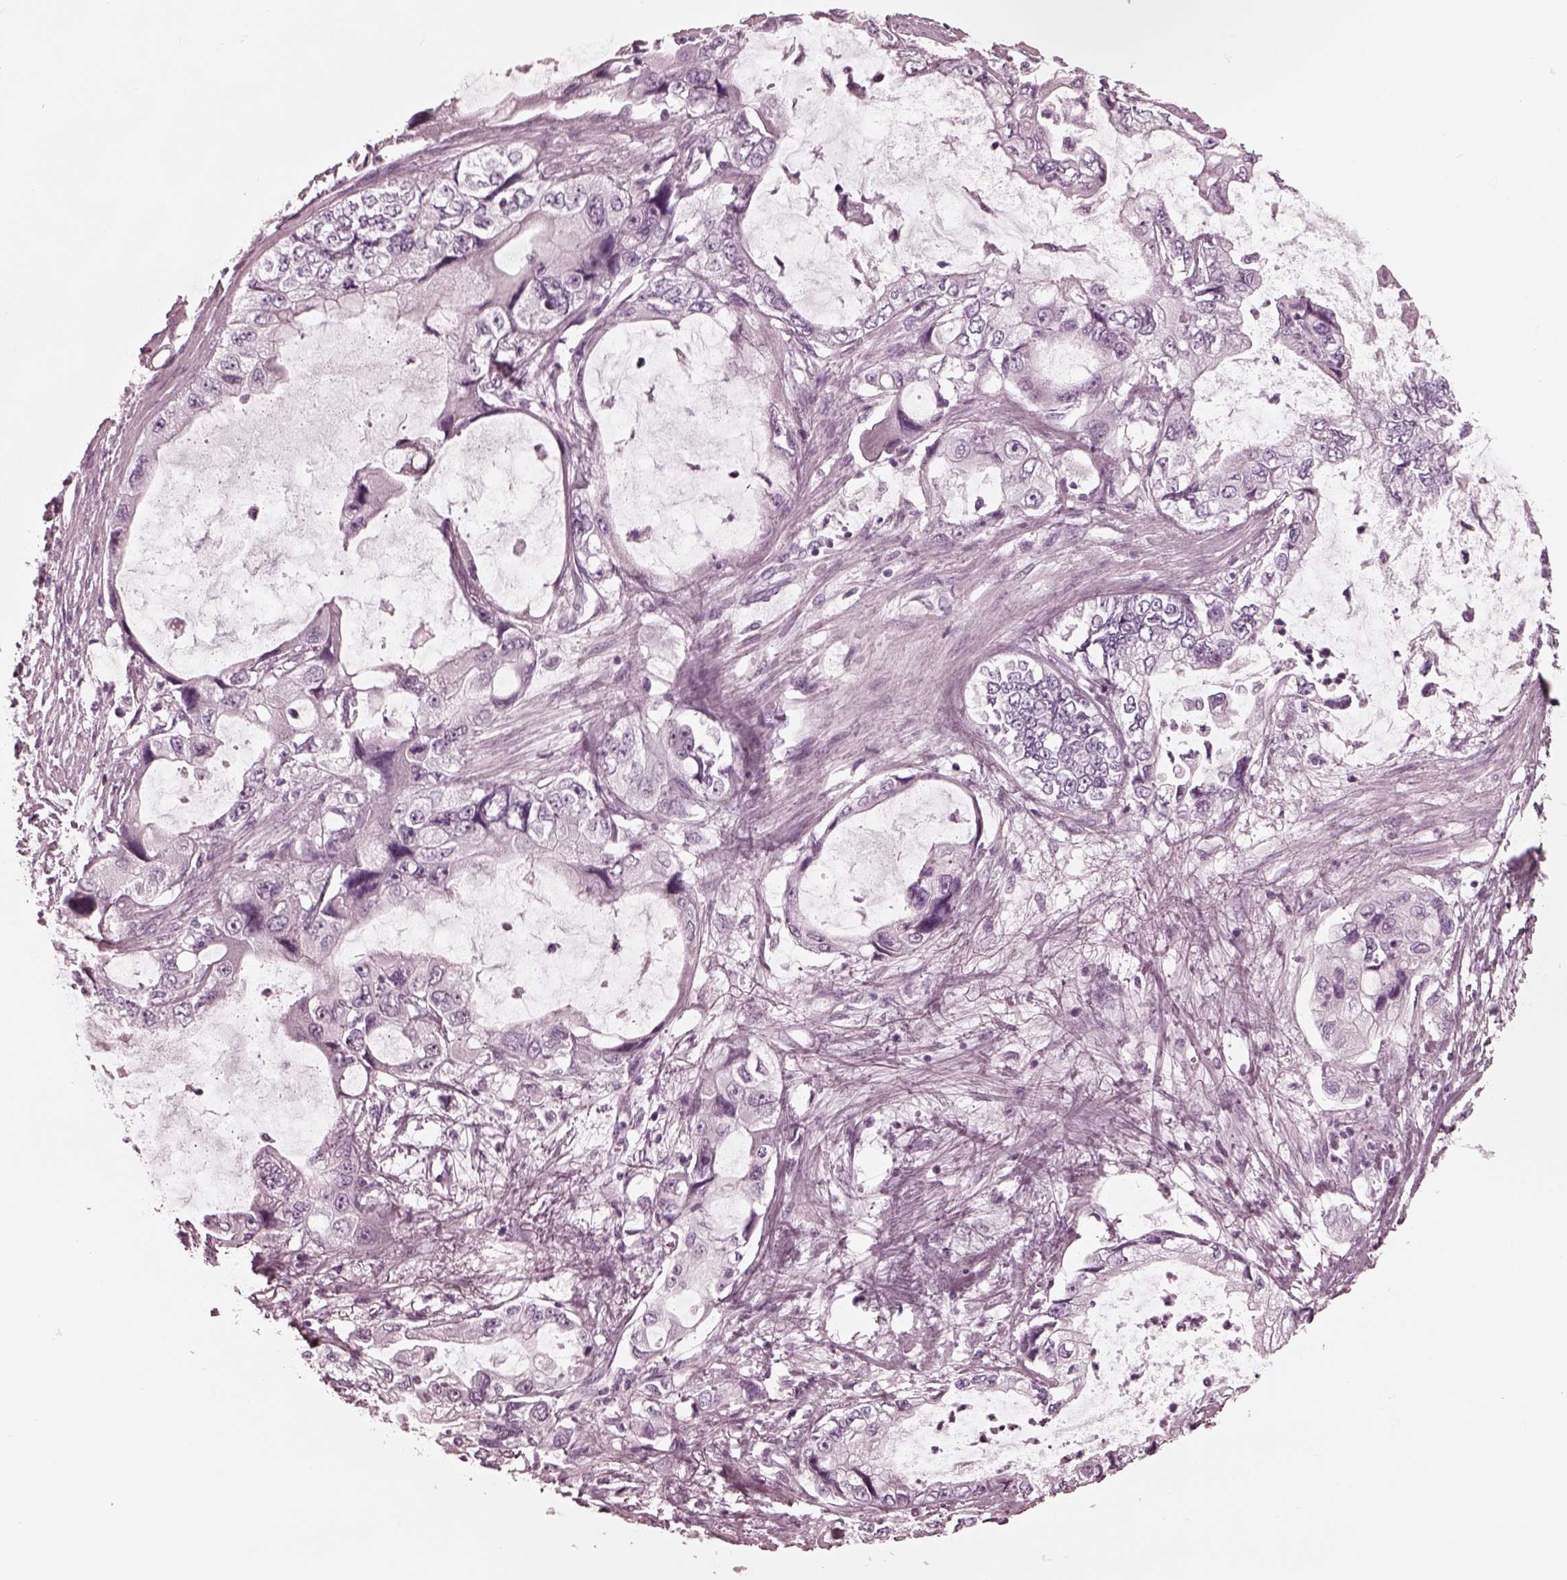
{"staining": {"intensity": "negative", "quantity": "none", "location": "none"}, "tissue": "stomach cancer", "cell_type": "Tumor cells", "image_type": "cancer", "snomed": [{"axis": "morphology", "description": "Adenocarcinoma, NOS"}, {"axis": "topography", "description": "Pancreas"}, {"axis": "topography", "description": "Stomach, upper"}, {"axis": "topography", "description": "Stomach"}], "caption": "DAB immunohistochemical staining of adenocarcinoma (stomach) shows no significant positivity in tumor cells. (Stains: DAB immunohistochemistry with hematoxylin counter stain, Microscopy: brightfield microscopy at high magnification).", "gene": "GRM6", "patient": {"sex": "male", "age": 77}}